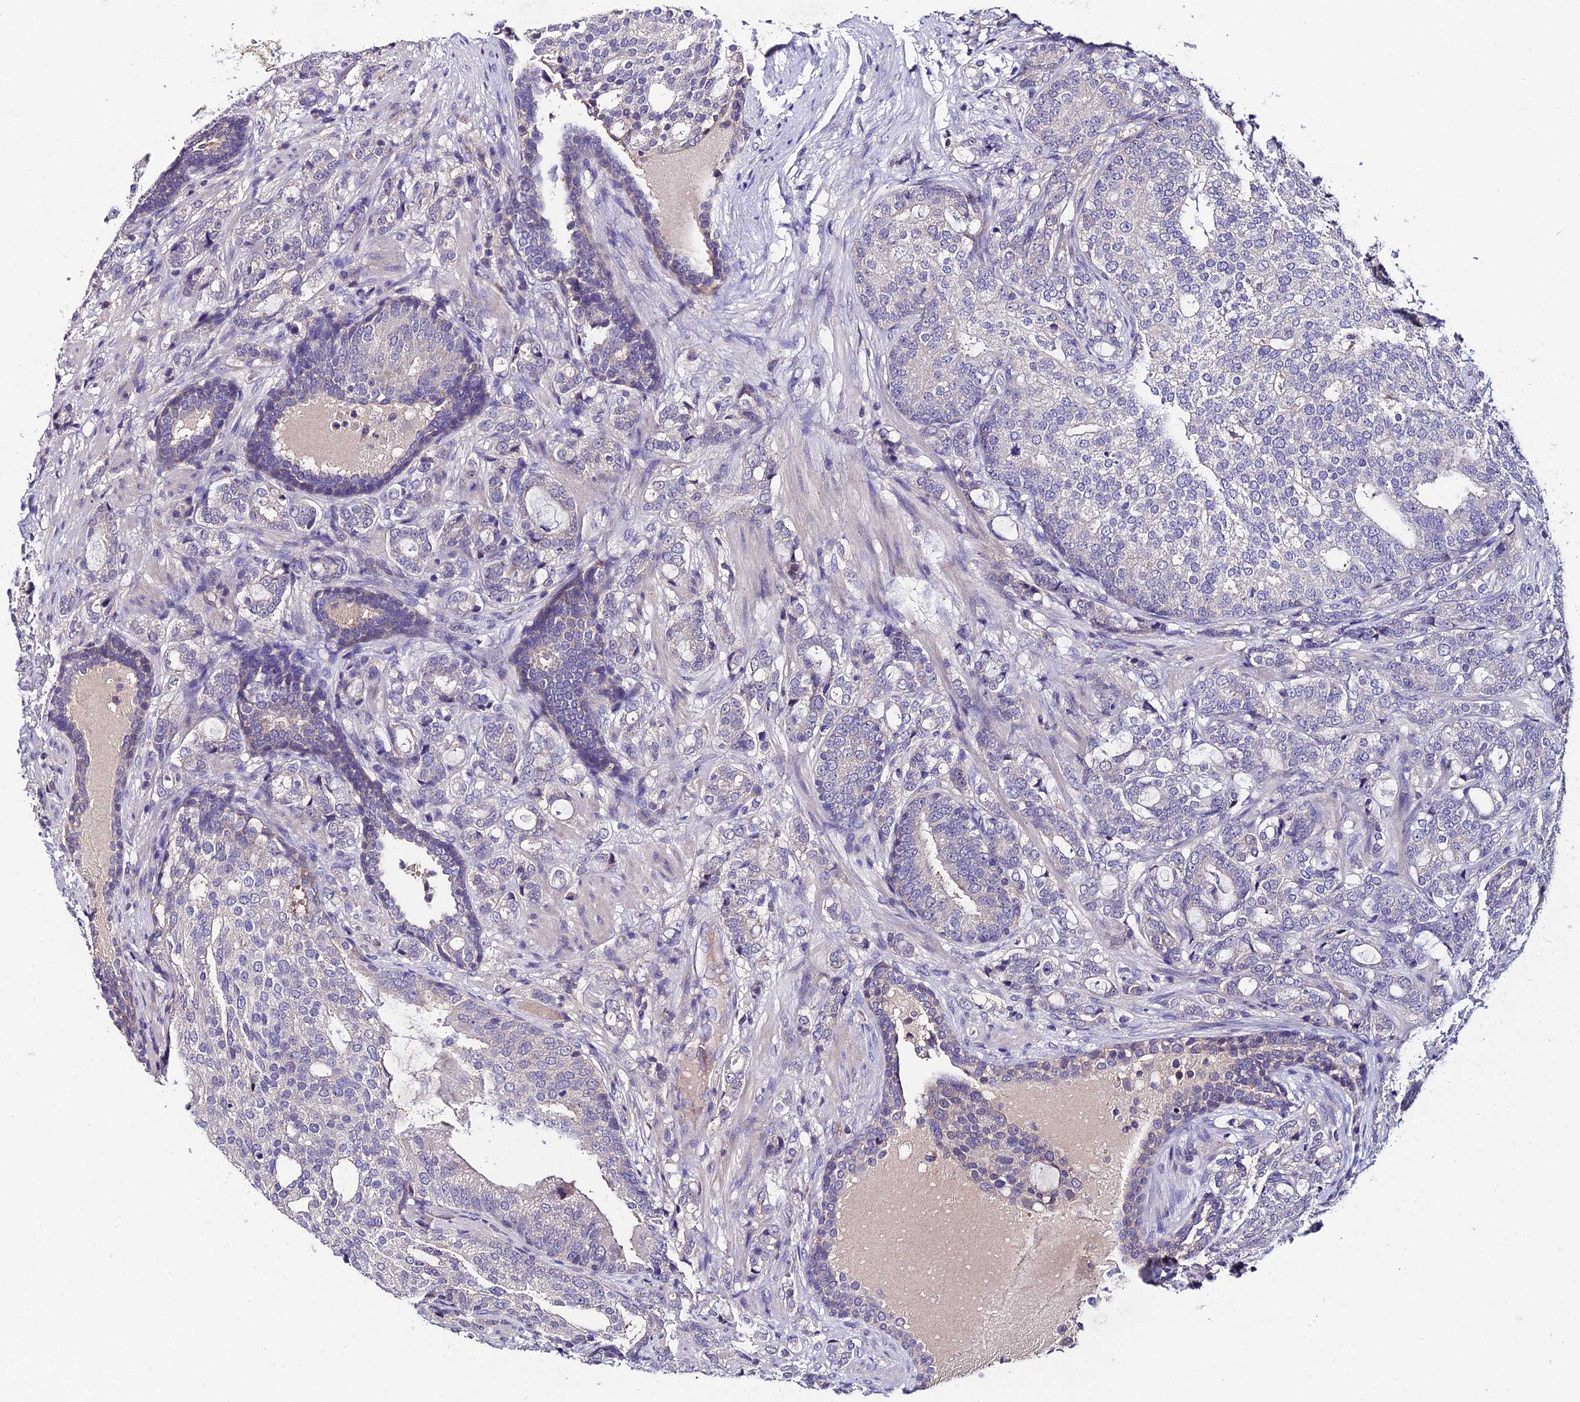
{"staining": {"intensity": "negative", "quantity": "none", "location": "none"}, "tissue": "prostate cancer", "cell_type": "Tumor cells", "image_type": "cancer", "snomed": [{"axis": "morphology", "description": "Adenocarcinoma, High grade"}, {"axis": "topography", "description": "Prostate"}], "caption": "A histopathology image of prostate cancer (high-grade adenocarcinoma) stained for a protein demonstrates no brown staining in tumor cells. (Immunohistochemistry (ihc), brightfield microscopy, high magnification).", "gene": "LGALS7", "patient": {"sex": "male", "age": 67}}